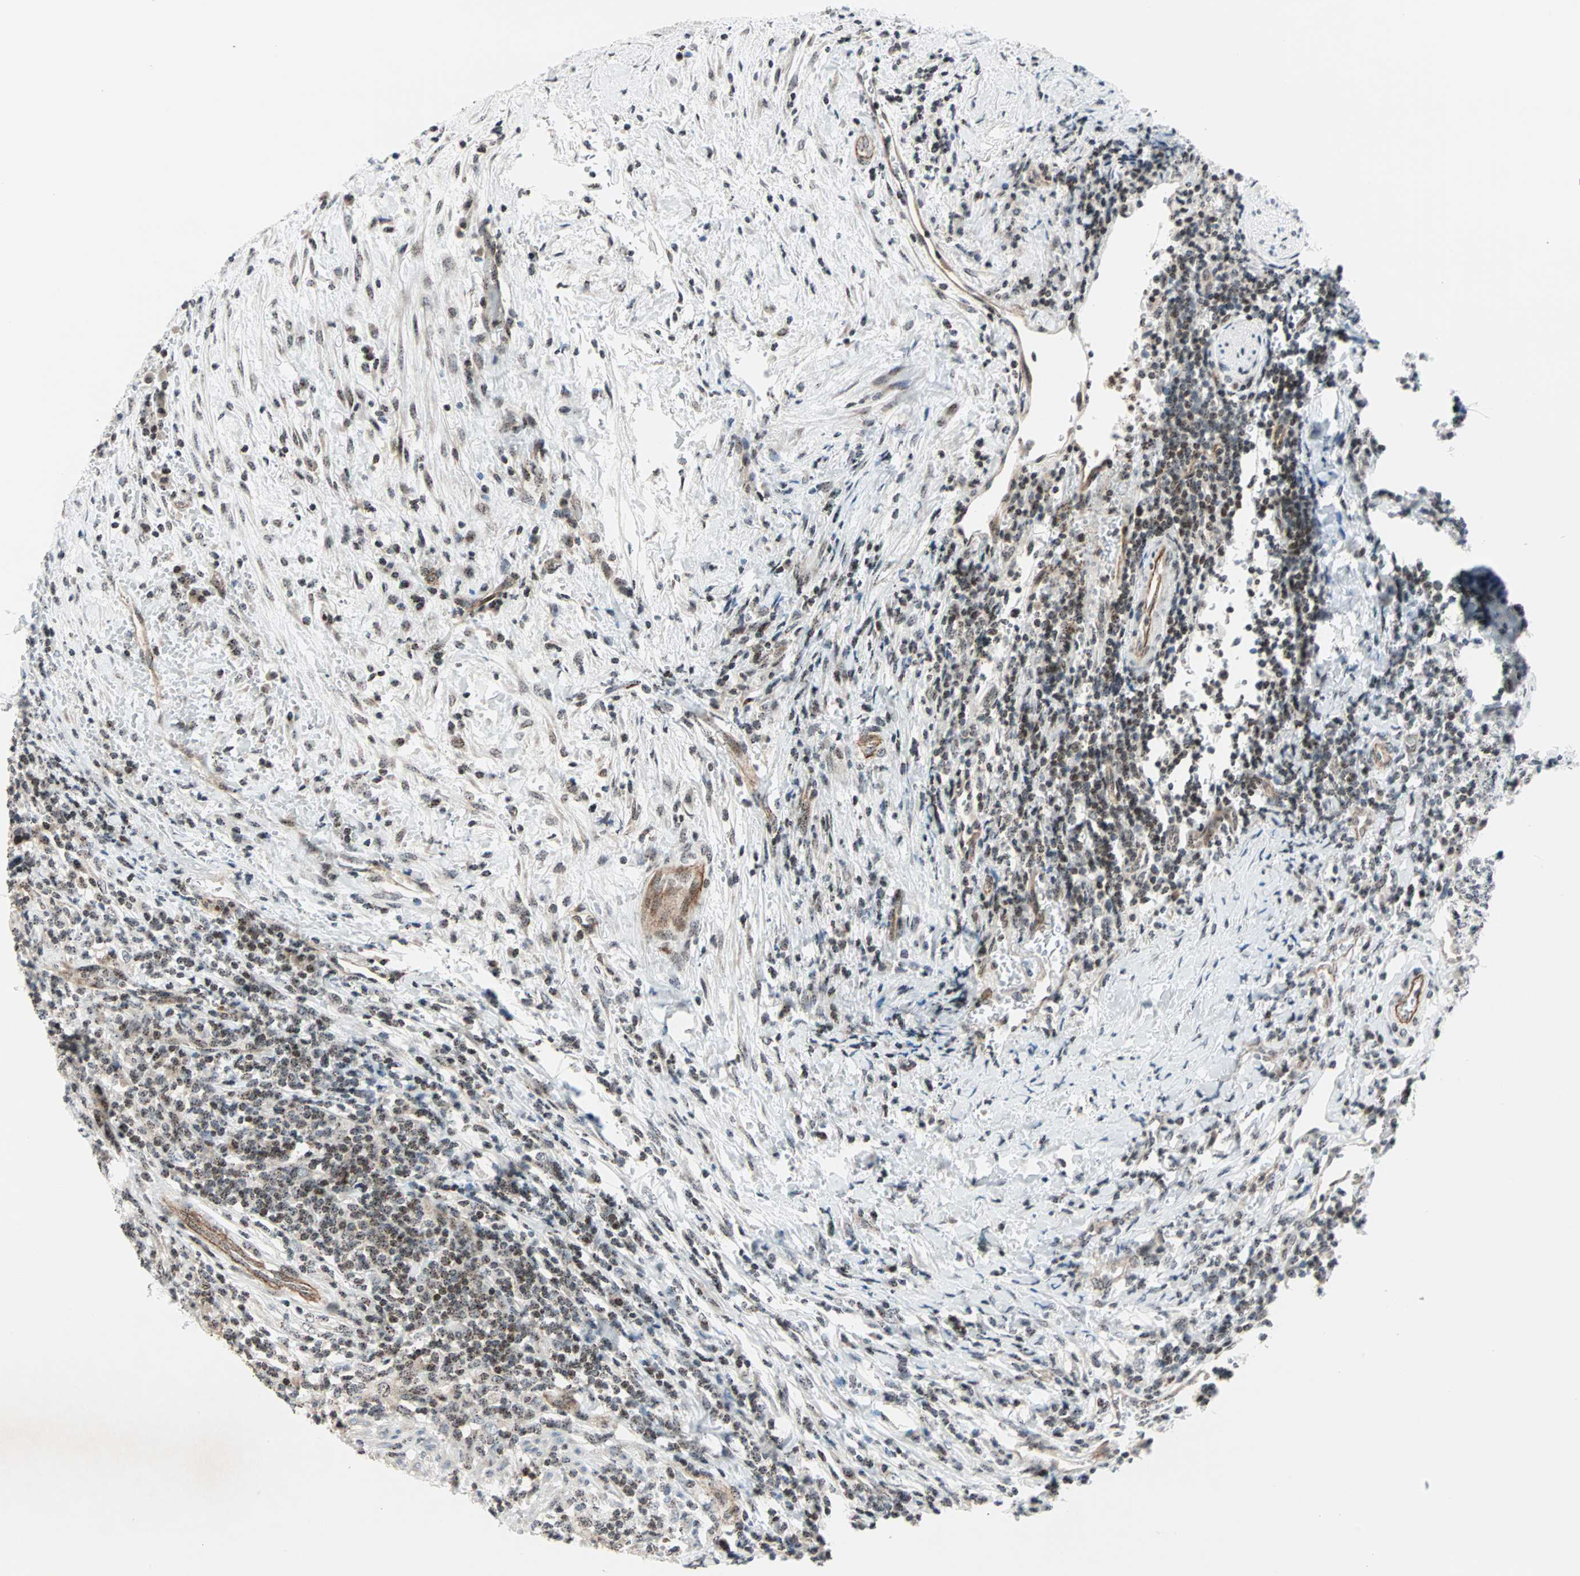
{"staining": {"intensity": "weak", "quantity": ">75%", "location": "cytoplasmic/membranous,nuclear"}, "tissue": "urothelial cancer", "cell_type": "Tumor cells", "image_type": "cancer", "snomed": [{"axis": "morphology", "description": "Urothelial carcinoma, High grade"}, {"axis": "topography", "description": "Urinary bladder"}], "caption": "A brown stain highlights weak cytoplasmic/membranous and nuclear expression of a protein in human urothelial cancer tumor cells.", "gene": "CENPA", "patient": {"sex": "male", "age": 61}}